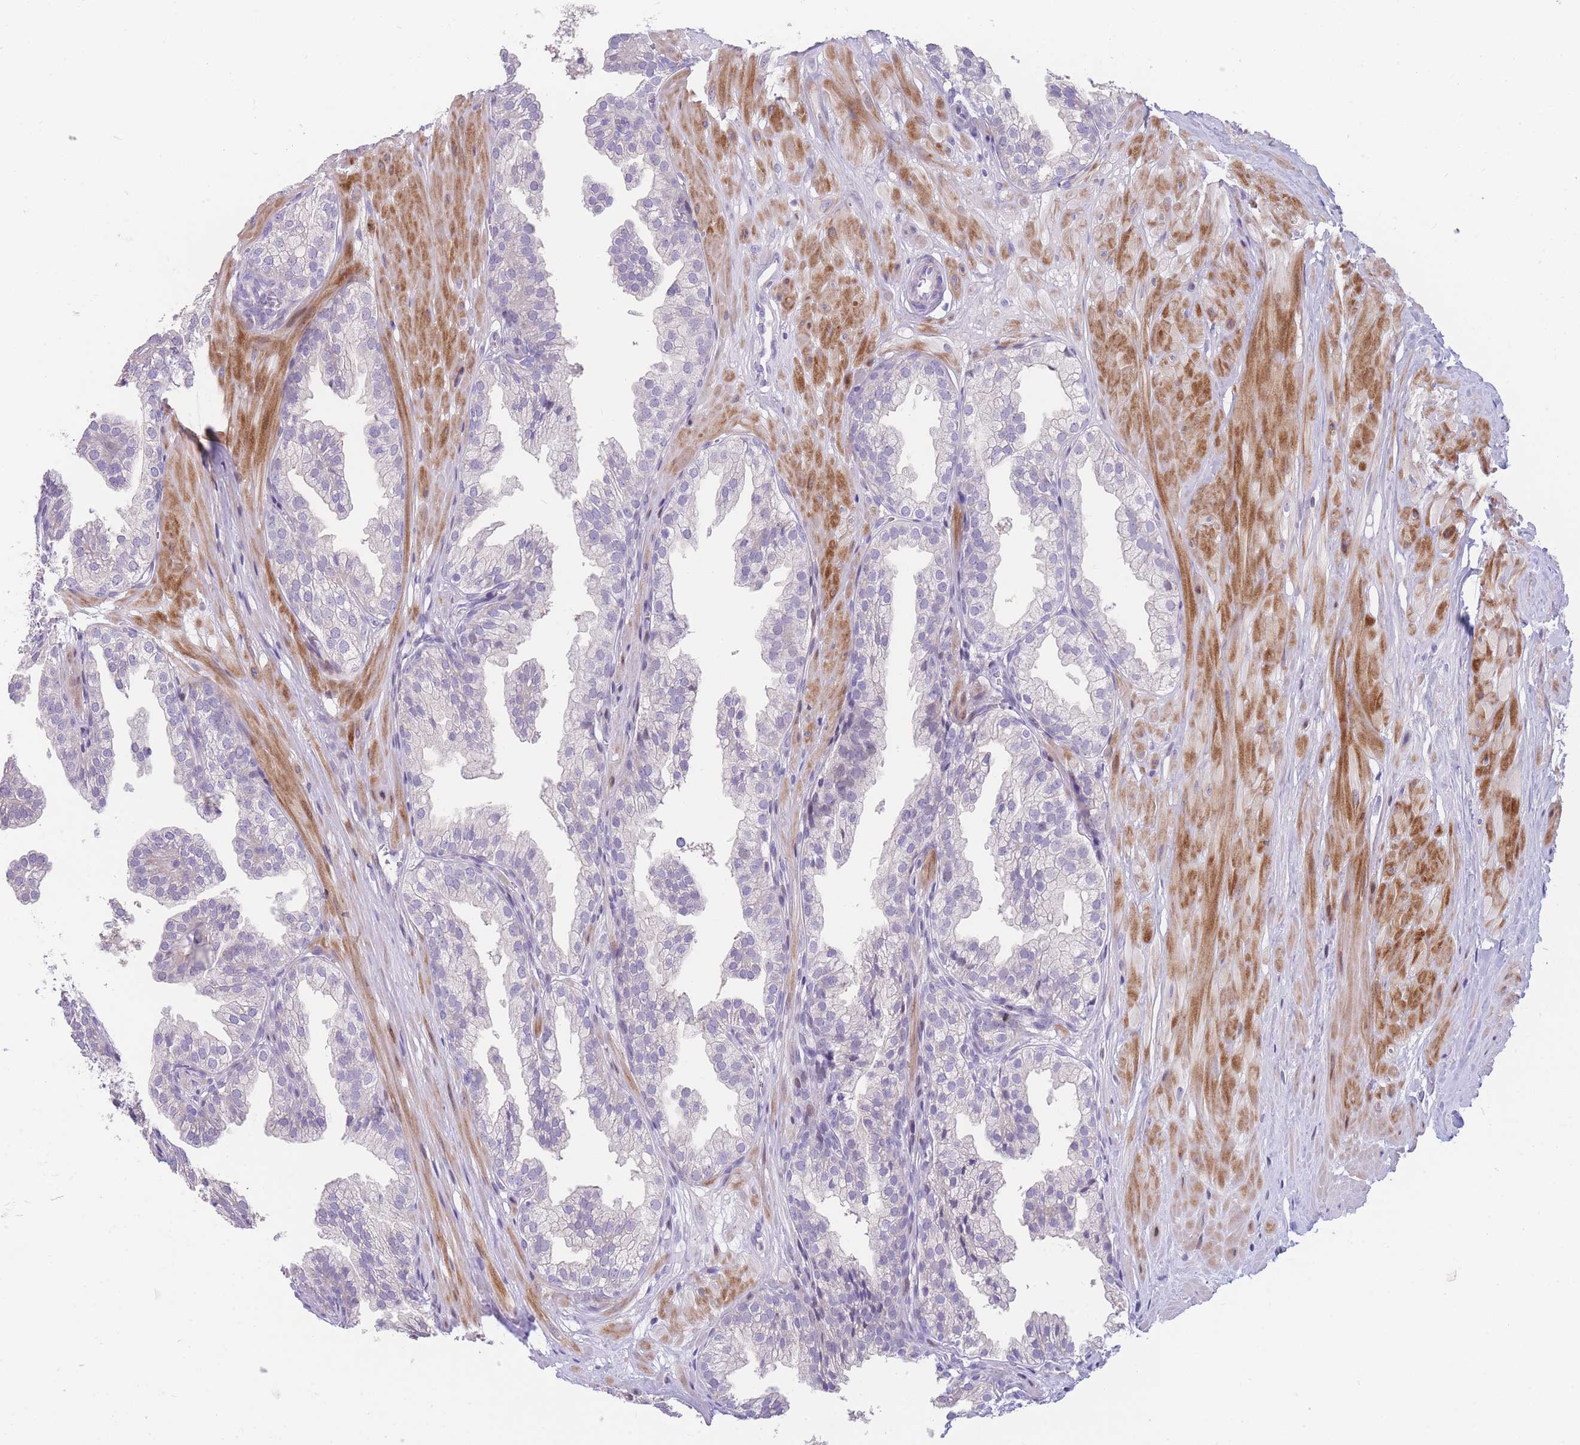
{"staining": {"intensity": "negative", "quantity": "none", "location": "none"}, "tissue": "prostate", "cell_type": "Glandular cells", "image_type": "normal", "snomed": [{"axis": "morphology", "description": "Normal tissue, NOS"}, {"axis": "topography", "description": "Prostate"}, {"axis": "topography", "description": "Peripheral nerve tissue"}], "caption": "Immunohistochemistry of normal prostate demonstrates no staining in glandular cells. (IHC, brightfield microscopy, high magnification).", "gene": "SHCBP1", "patient": {"sex": "male", "age": 55}}